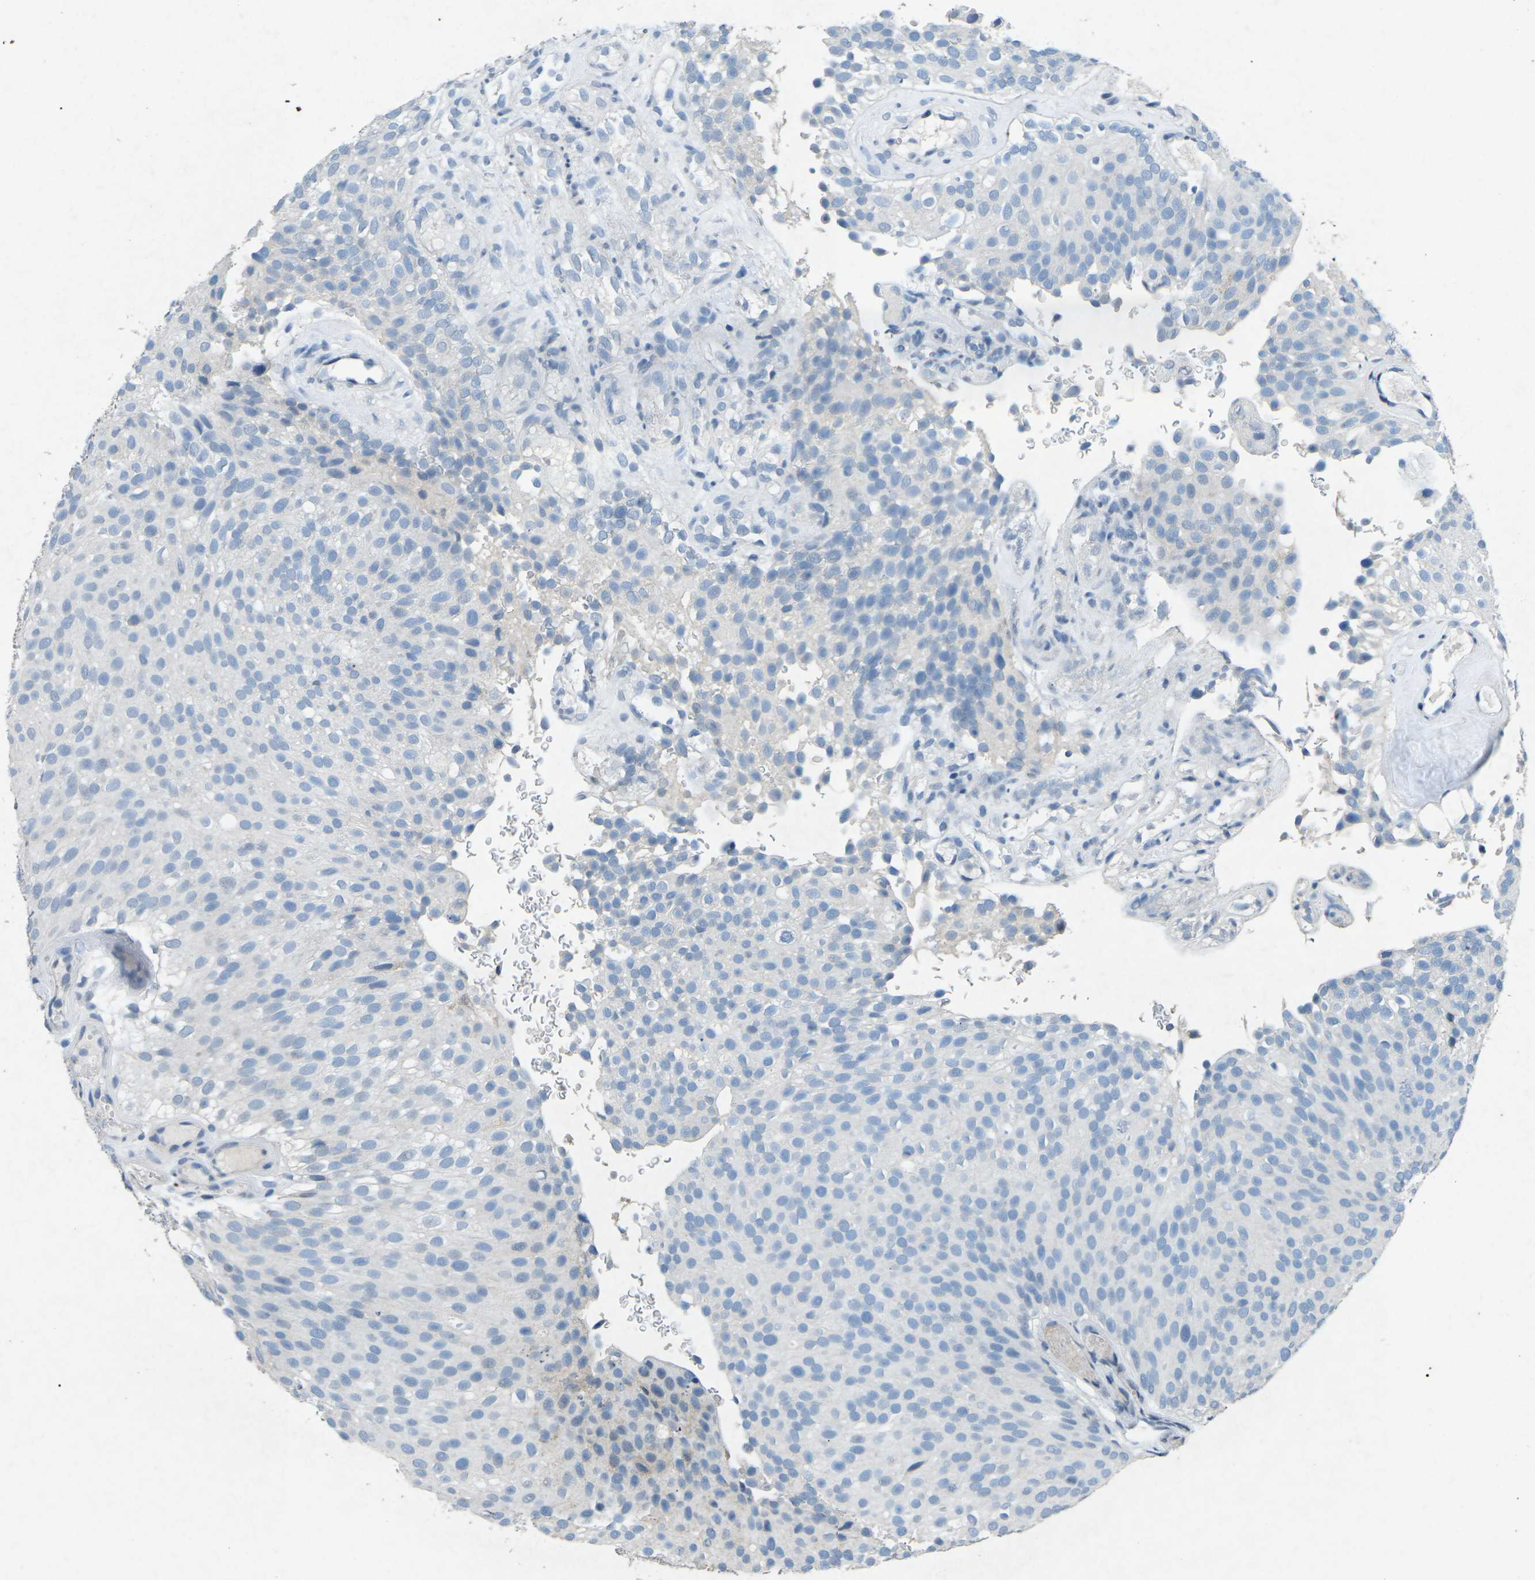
{"staining": {"intensity": "negative", "quantity": "none", "location": "none"}, "tissue": "urothelial cancer", "cell_type": "Tumor cells", "image_type": "cancer", "snomed": [{"axis": "morphology", "description": "Urothelial carcinoma, Low grade"}, {"axis": "topography", "description": "Urinary bladder"}], "caption": "High magnification brightfield microscopy of urothelial cancer stained with DAB (brown) and counterstained with hematoxylin (blue): tumor cells show no significant positivity.", "gene": "A1BG", "patient": {"sex": "male", "age": 78}}